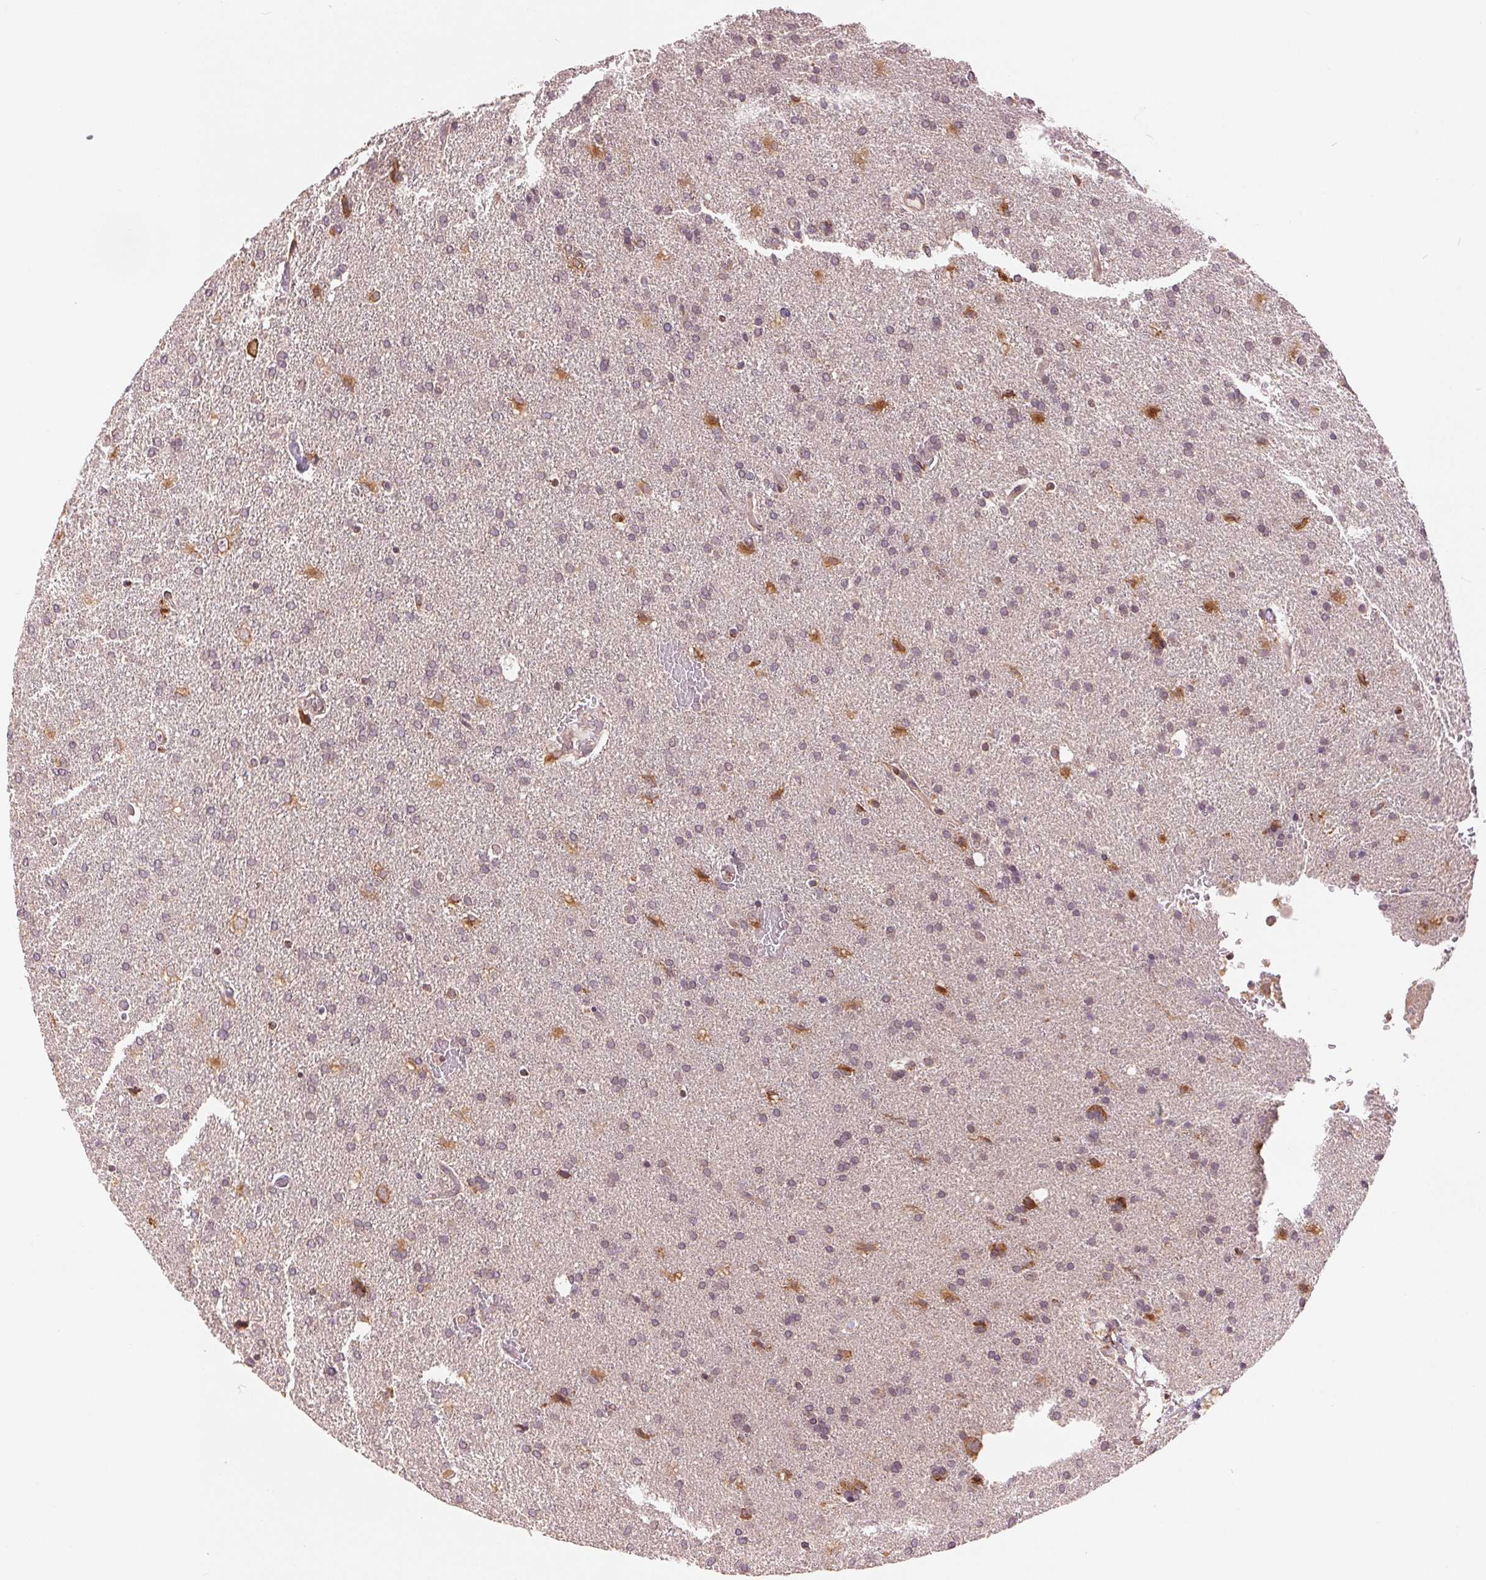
{"staining": {"intensity": "negative", "quantity": "none", "location": "none"}, "tissue": "glioma", "cell_type": "Tumor cells", "image_type": "cancer", "snomed": [{"axis": "morphology", "description": "Glioma, malignant, High grade"}, {"axis": "topography", "description": "Brain"}], "caption": "IHC histopathology image of human glioma stained for a protein (brown), which displays no expression in tumor cells.", "gene": "SLC20A1", "patient": {"sex": "male", "age": 68}}